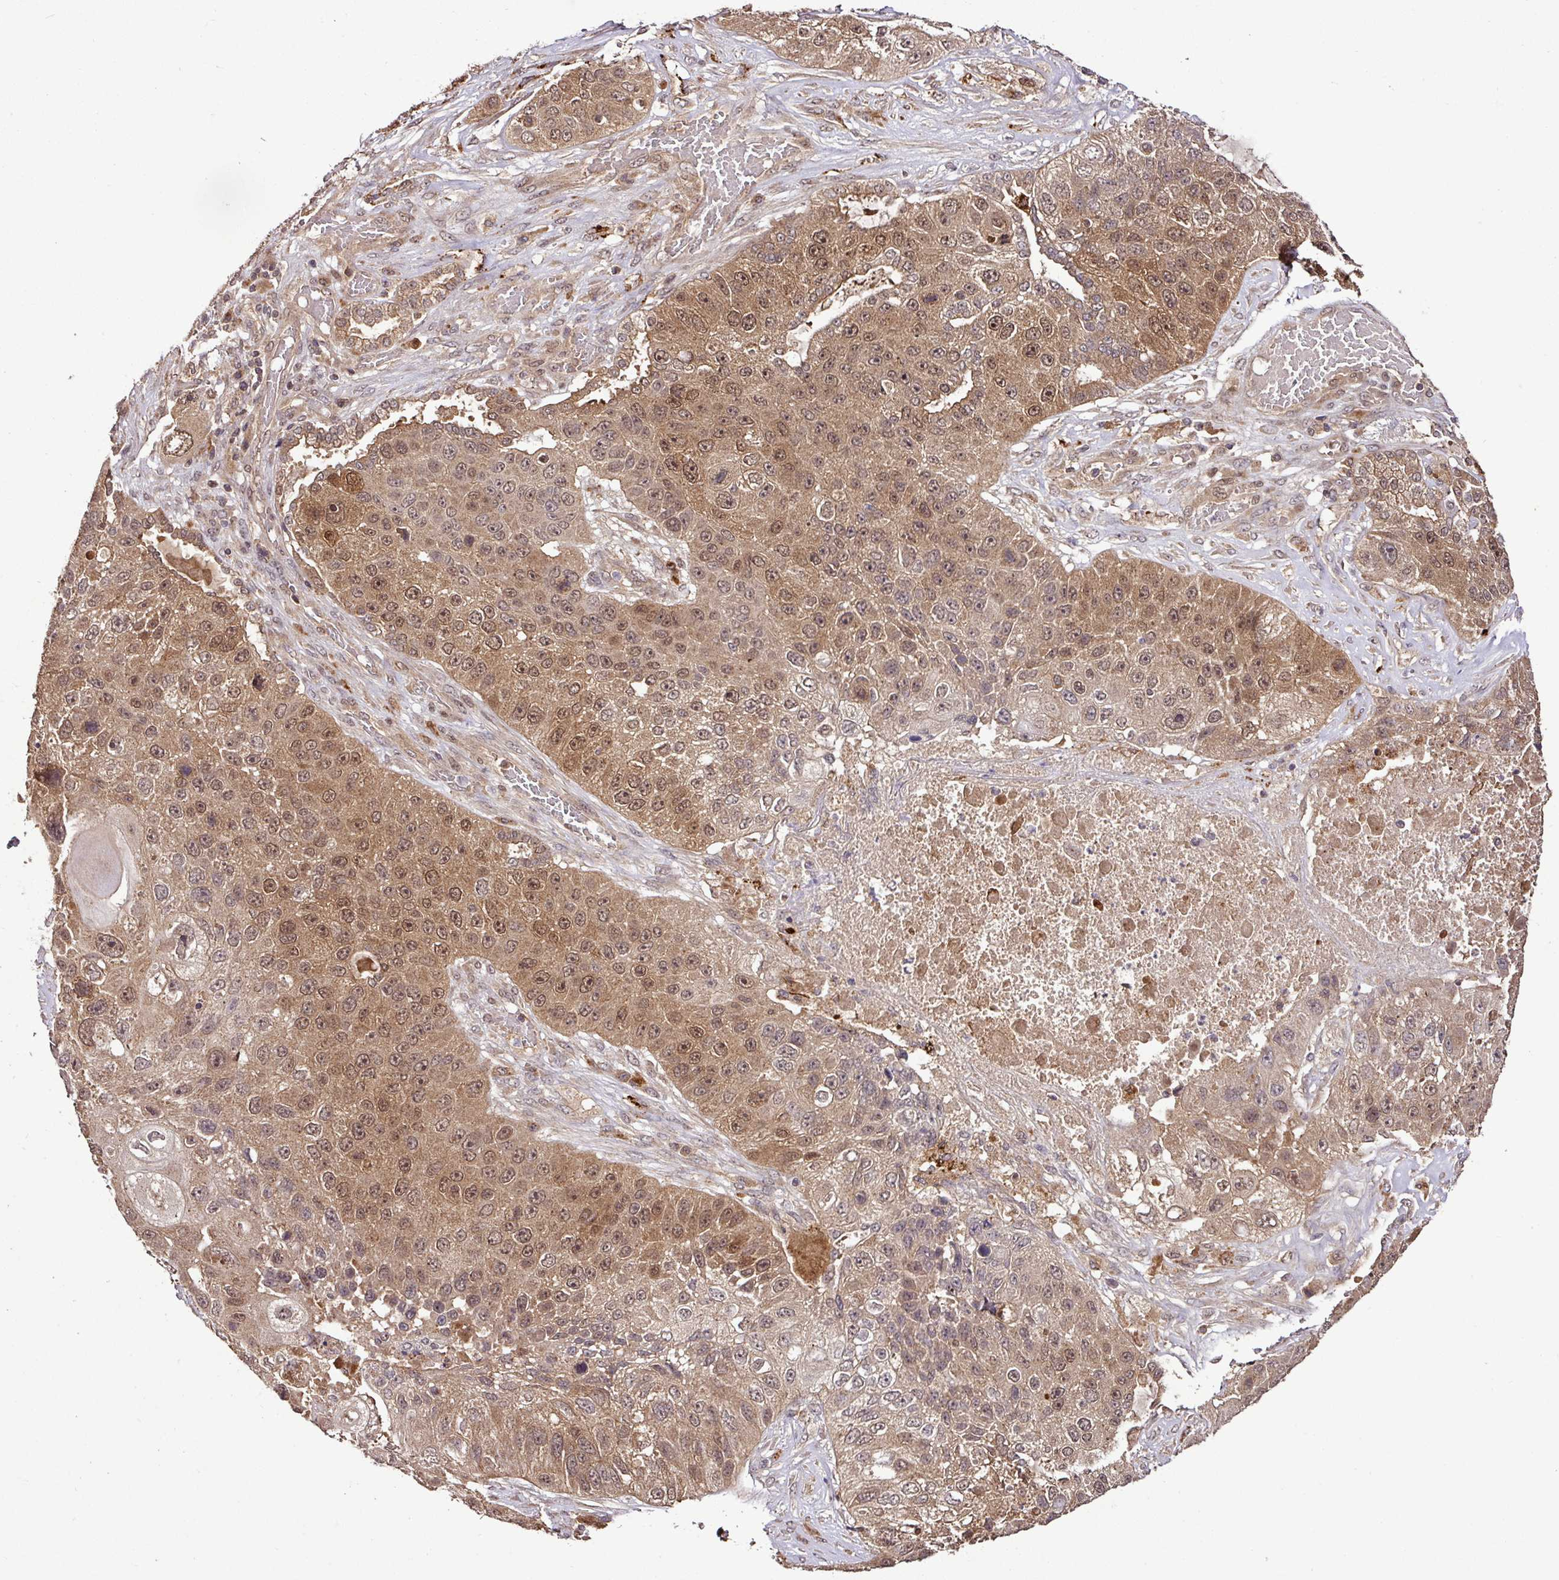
{"staining": {"intensity": "moderate", "quantity": ">75%", "location": "cytoplasmic/membranous,nuclear"}, "tissue": "lung cancer", "cell_type": "Tumor cells", "image_type": "cancer", "snomed": [{"axis": "morphology", "description": "Squamous cell carcinoma, NOS"}, {"axis": "topography", "description": "Lung"}], "caption": "Human lung cancer (squamous cell carcinoma) stained with a brown dye shows moderate cytoplasmic/membranous and nuclear positive staining in about >75% of tumor cells.", "gene": "FAIM", "patient": {"sex": "male", "age": 61}}